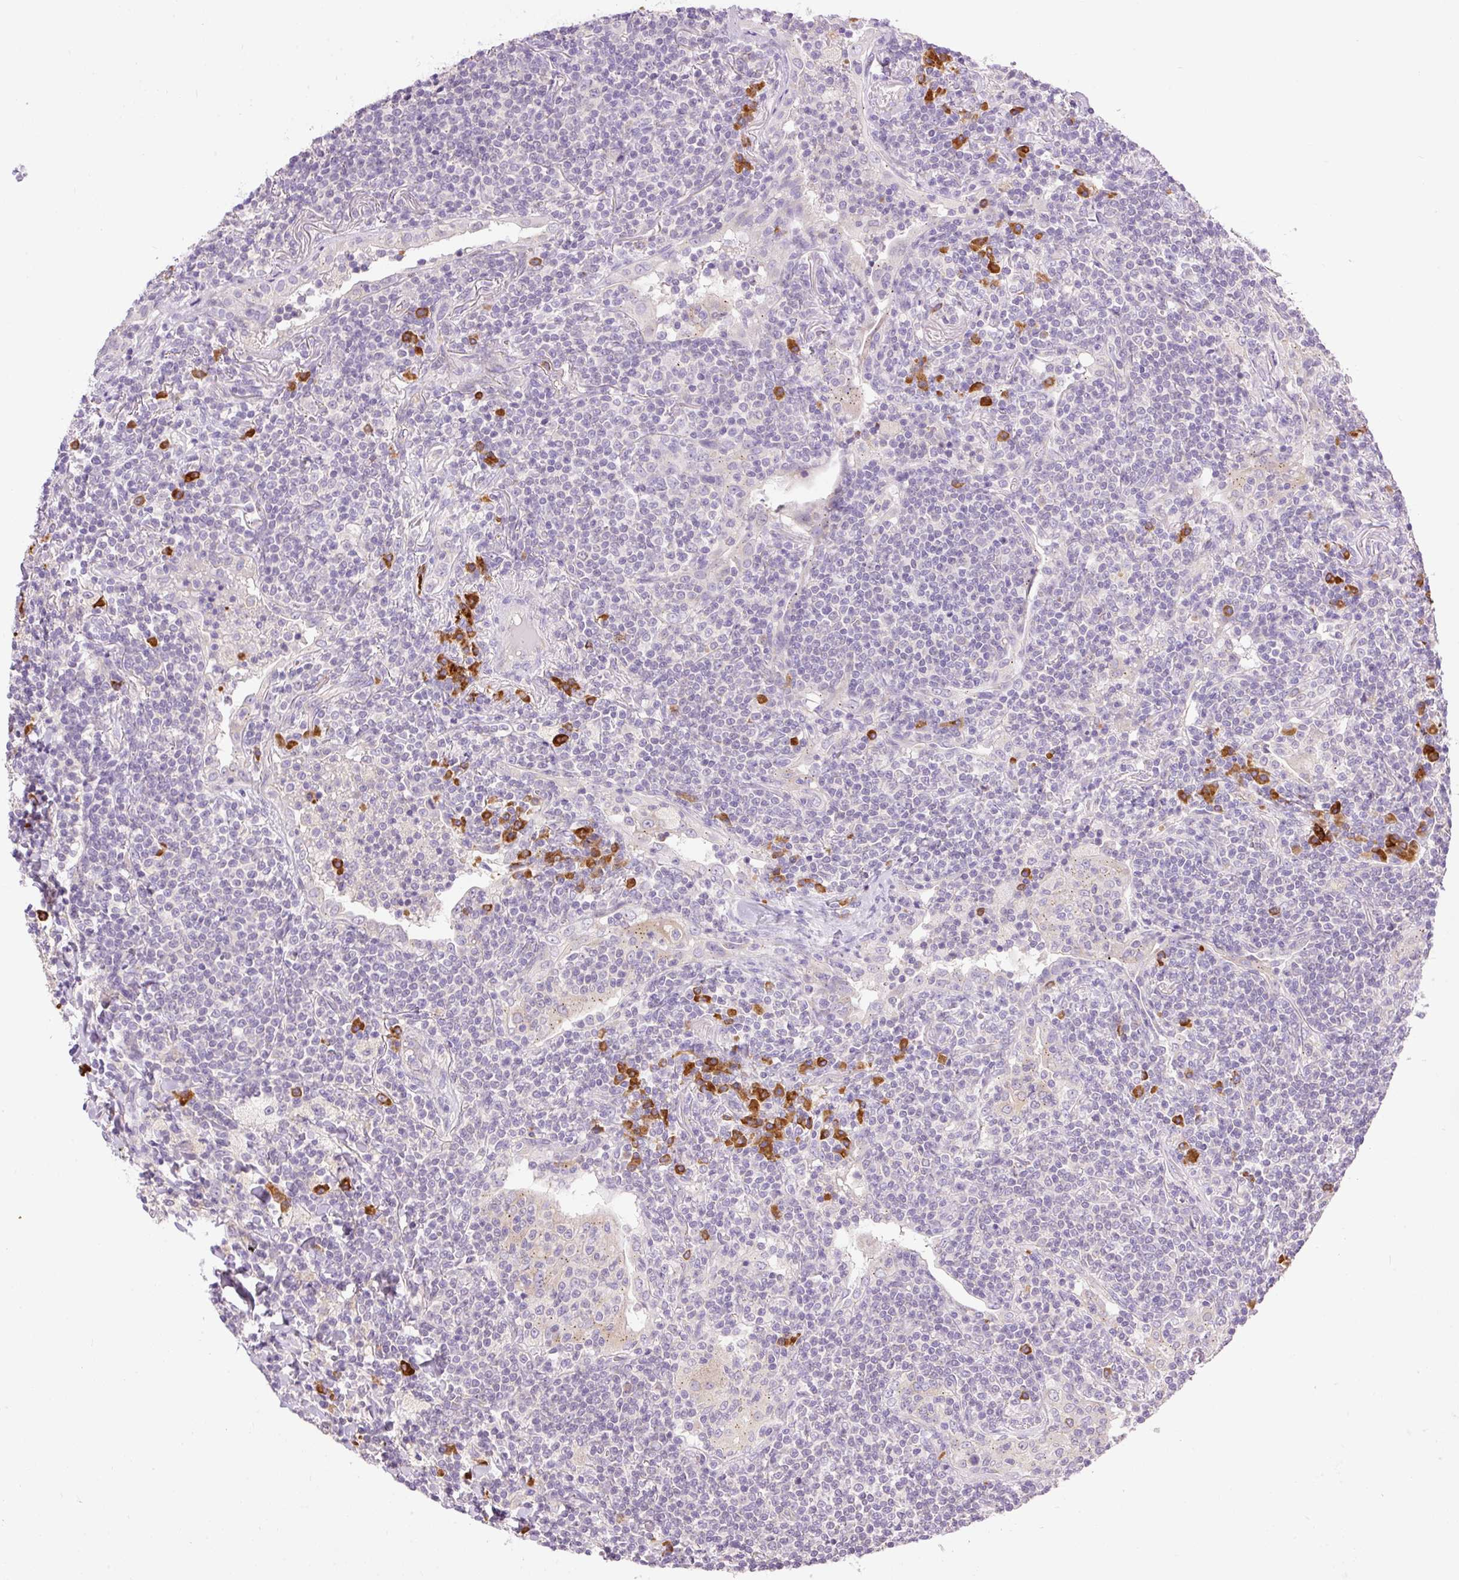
{"staining": {"intensity": "negative", "quantity": "none", "location": "none"}, "tissue": "lymphoma", "cell_type": "Tumor cells", "image_type": "cancer", "snomed": [{"axis": "morphology", "description": "Malignant lymphoma, non-Hodgkin's type, Low grade"}, {"axis": "topography", "description": "Lung"}], "caption": "IHC histopathology image of lymphoma stained for a protein (brown), which reveals no staining in tumor cells. (DAB immunohistochemistry, high magnification).", "gene": "PNPLA5", "patient": {"sex": "female", "age": 71}}